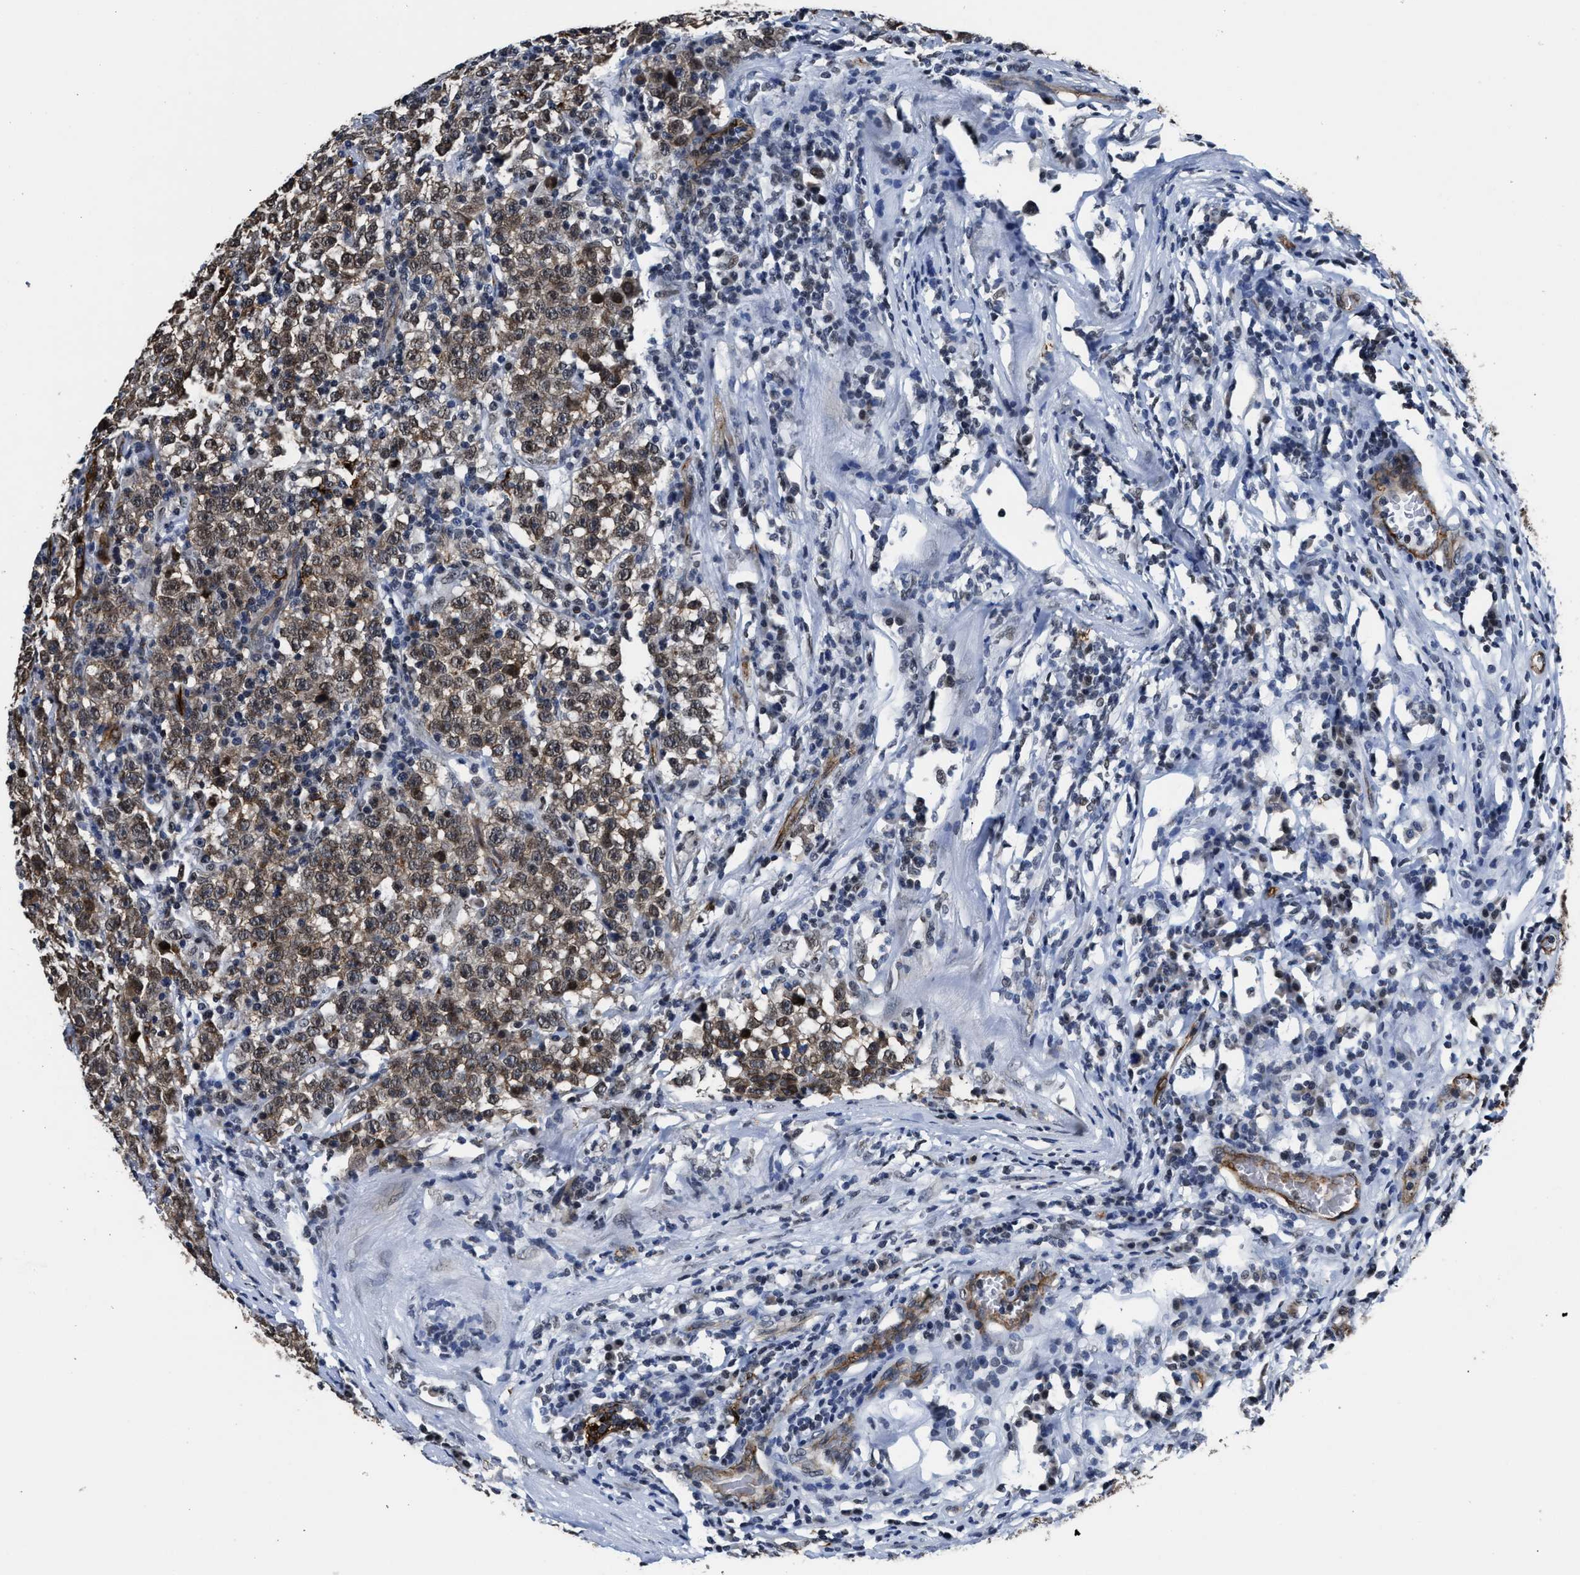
{"staining": {"intensity": "moderate", "quantity": ">75%", "location": "cytoplasmic/membranous"}, "tissue": "testis cancer", "cell_type": "Tumor cells", "image_type": "cancer", "snomed": [{"axis": "morphology", "description": "Seminoma, NOS"}, {"axis": "topography", "description": "Testis"}], "caption": "Immunohistochemical staining of human seminoma (testis) shows medium levels of moderate cytoplasmic/membranous expression in about >75% of tumor cells. The protein is shown in brown color, while the nuclei are stained blue.", "gene": "MARCKSL1", "patient": {"sex": "male", "age": 43}}